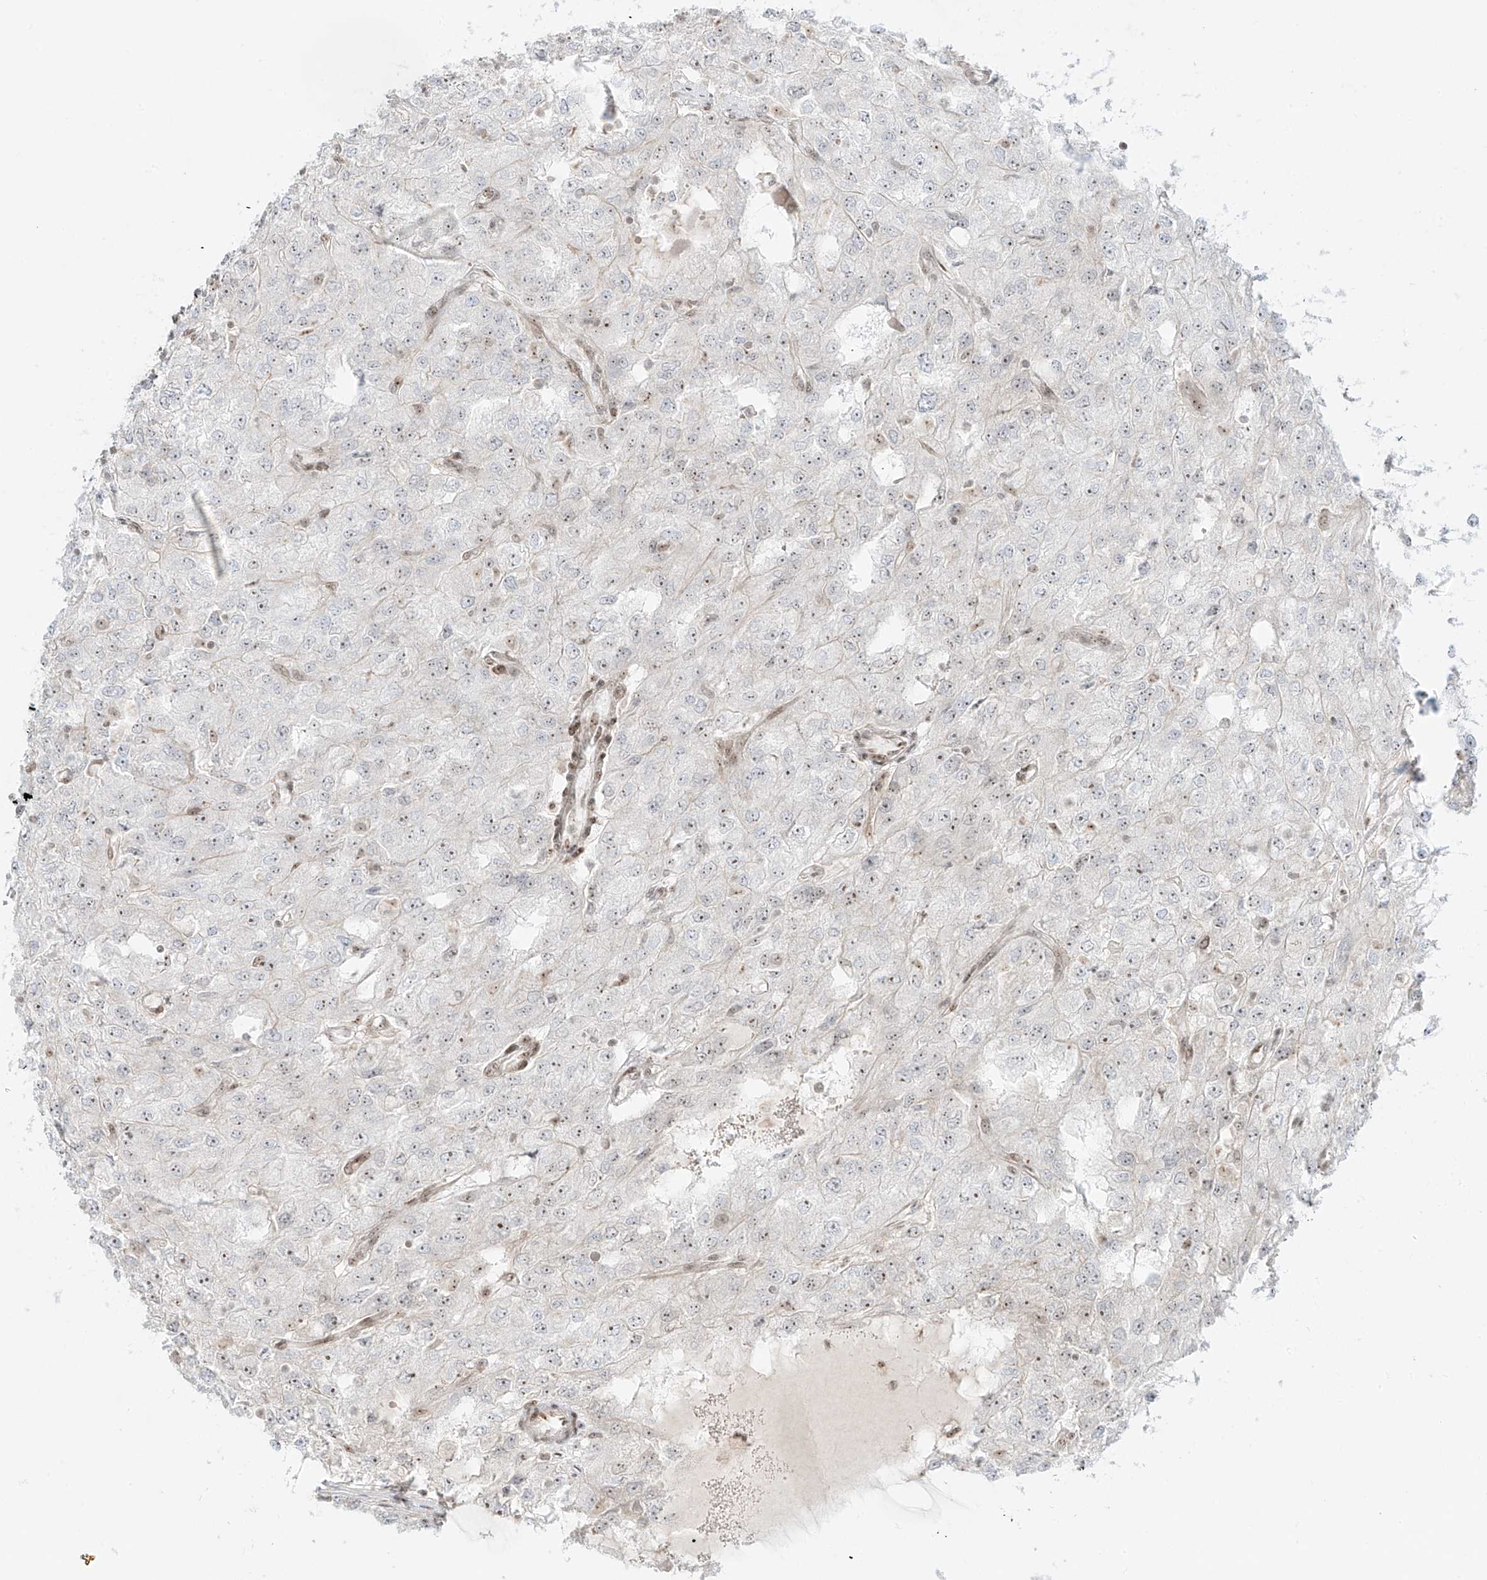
{"staining": {"intensity": "negative", "quantity": "none", "location": "none"}, "tissue": "renal cancer", "cell_type": "Tumor cells", "image_type": "cancer", "snomed": [{"axis": "morphology", "description": "Adenocarcinoma, NOS"}, {"axis": "topography", "description": "Kidney"}], "caption": "IHC photomicrograph of human adenocarcinoma (renal) stained for a protein (brown), which demonstrates no expression in tumor cells.", "gene": "ZNF512", "patient": {"sex": "female", "age": 54}}